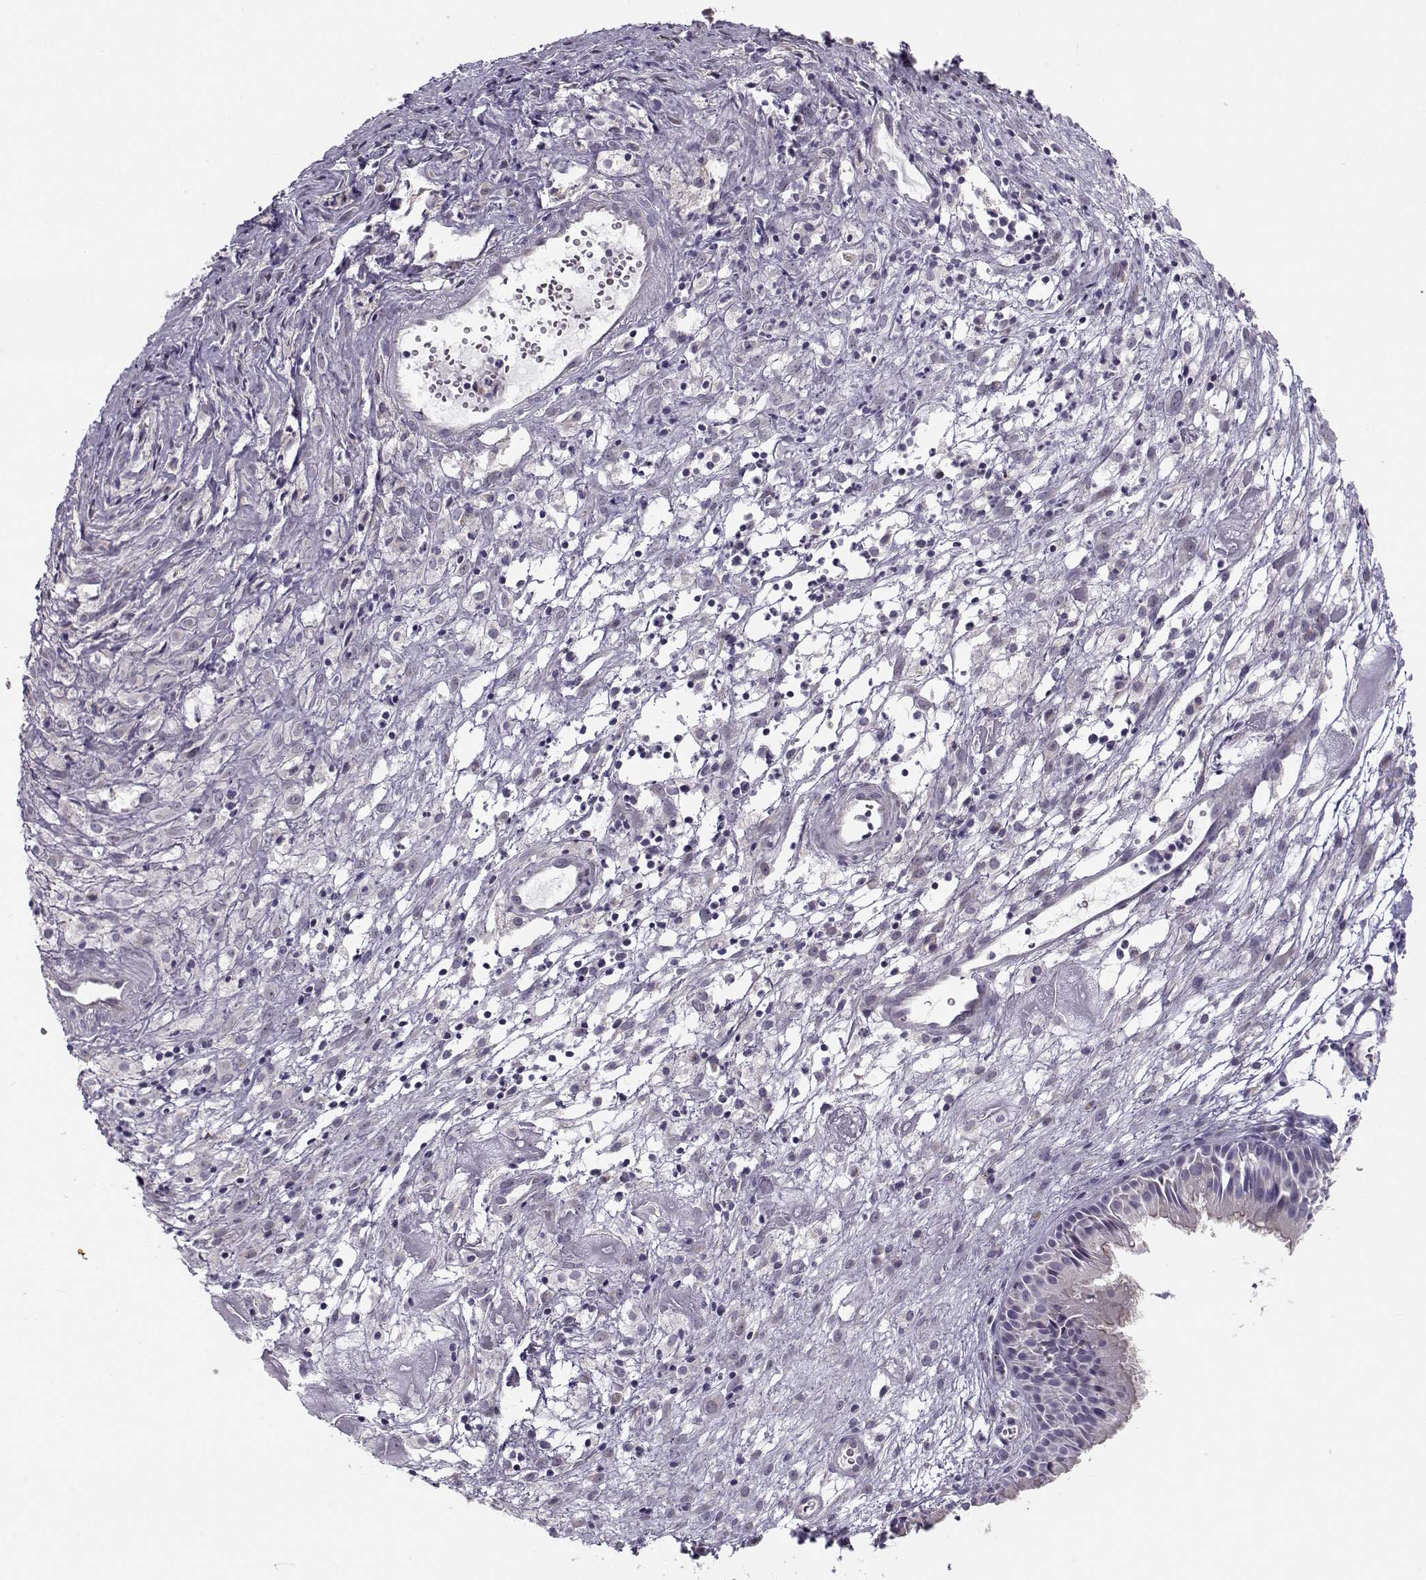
{"staining": {"intensity": "negative", "quantity": "none", "location": "none"}, "tissue": "nasopharynx", "cell_type": "Respiratory epithelial cells", "image_type": "normal", "snomed": [{"axis": "morphology", "description": "Normal tissue, NOS"}, {"axis": "topography", "description": "Nasopharynx"}], "caption": "High magnification brightfield microscopy of normal nasopharynx stained with DAB (3,3'-diaminobenzidine) (brown) and counterstained with hematoxylin (blue): respiratory epithelial cells show no significant staining. (DAB (3,3'-diaminobenzidine) immunohistochemistry (IHC) visualized using brightfield microscopy, high magnification).", "gene": "KLF17", "patient": {"sex": "male", "age": 83}}